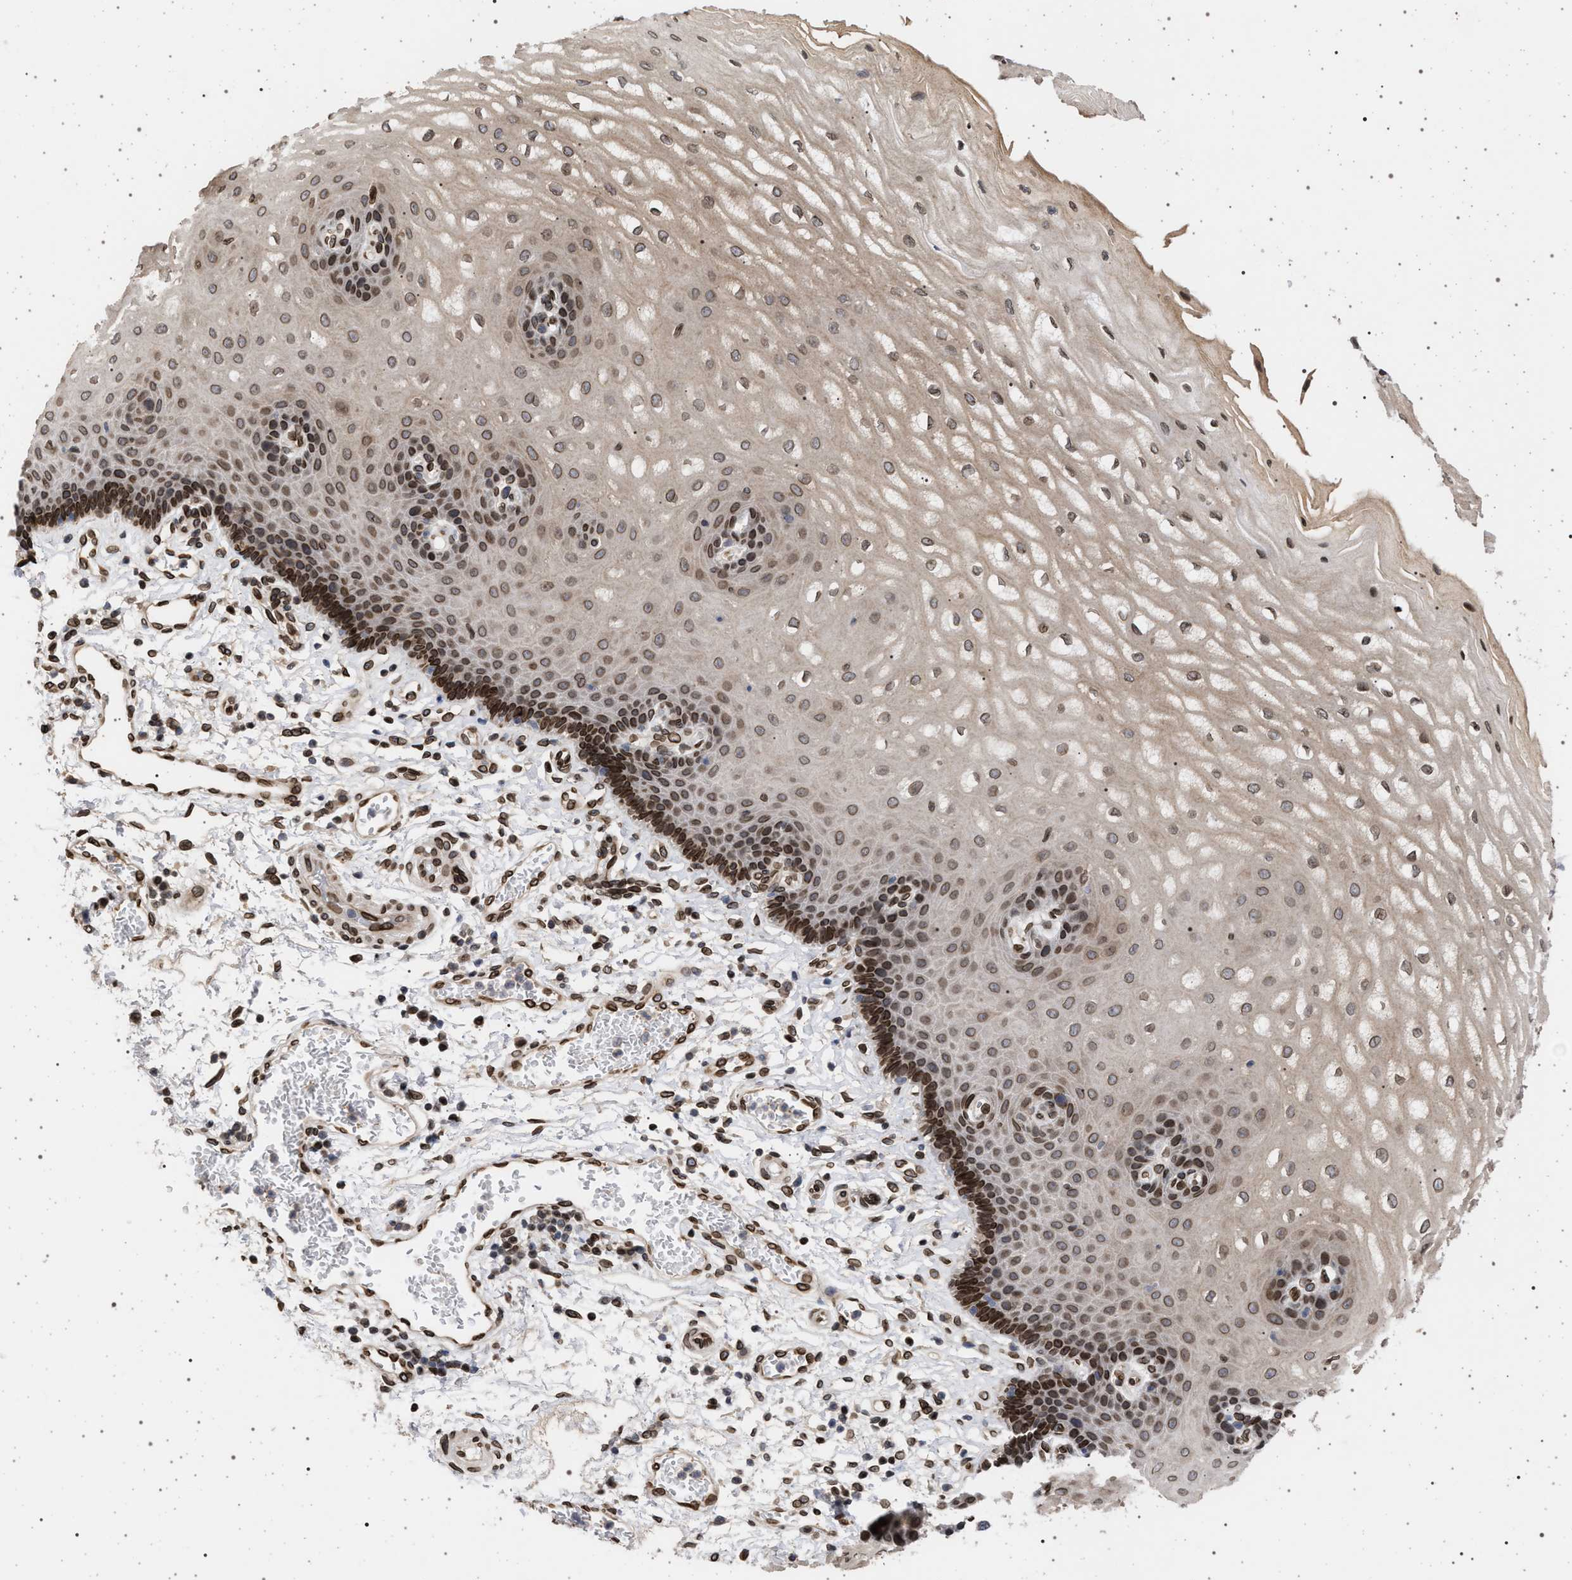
{"staining": {"intensity": "moderate", "quantity": ">75%", "location": "cytoplasmic/membranous,nuclear"}, "tissue": "esophagus", "cell_type": "Squamous epithelial cells", "image_type": "normal", "snomed": [{"axis": "morphology", "description": "Normal tissue, NOS"}, {"axis": "topography", "description": "Esophagus"}], "caption": "Approximately >75% of squamous epithelial cells in benign esophagus show moderate cytoplasmic/membranous,nuclear protein expression as visualized by brown immunohistochemical staining.", "gene": "ING2", "patient": {"sex": "male", "age": 54}}